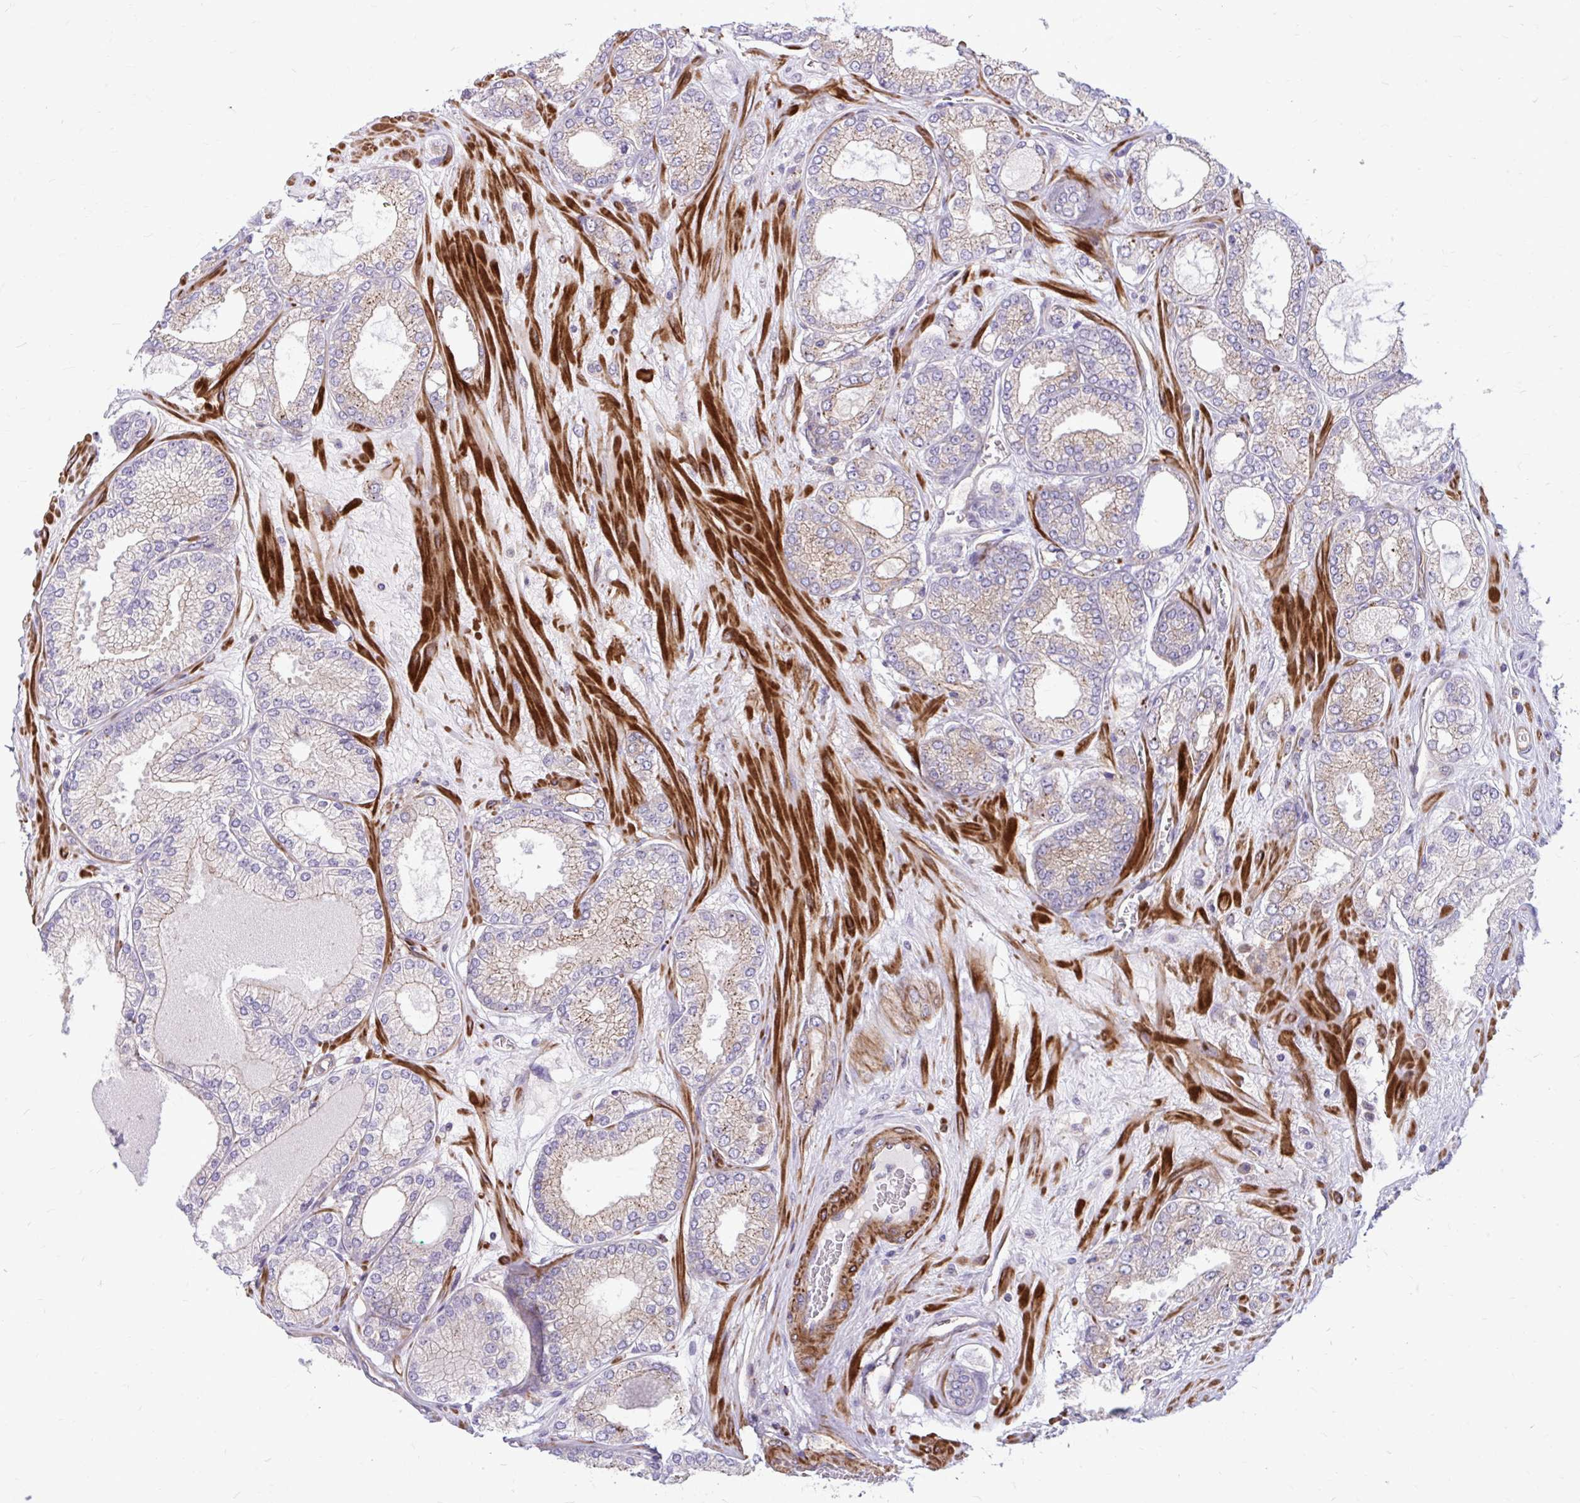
{"staining": {"intensity": "weak", "quantity": "25%-75%", "location": "cytoplasmic/membranous"}, "tissue": "prostate cancer", "cell_type": "Tumor cells", "image_type": "cancer", "snomed": [{"axis": "morphology", "description": "Adenocarcinoma, High grade"}, {"axis": "topography", "description": "Prostate"}], "caption": "A low amount of weak cytoplasmic/membranous staining is present in approximately 25%-75% of tumor cells in prostate cancer (adenocarcinoma (high-grade)) tissue. (DAB = brown stain, brightfield microscopy at high magnification).", "gene": "FAP", "patient": {"sex": "male", "age": 68}}